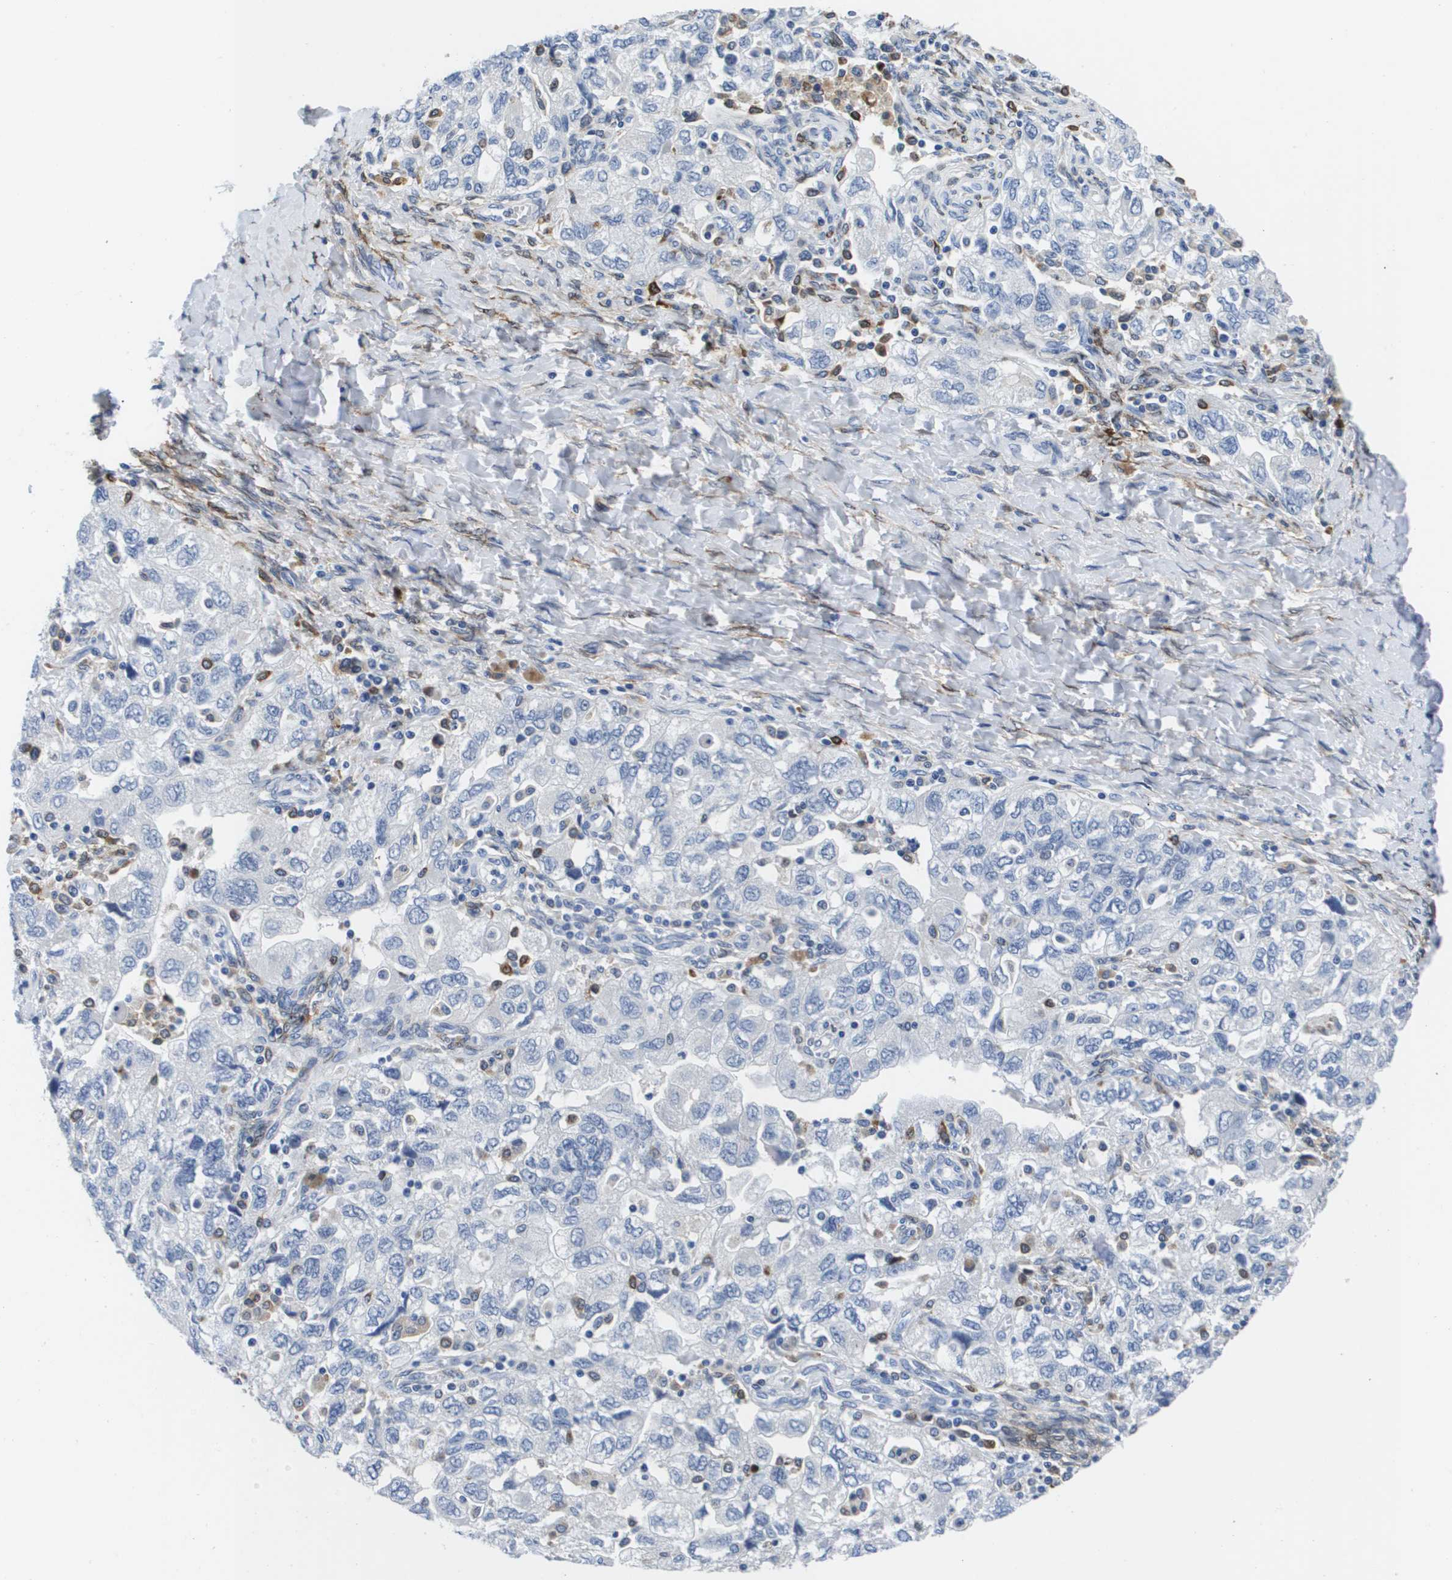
{"staining": {"intensity": "negative", "quantity": "none", "location": "none"}, "tissue": "ovarian cancer", "cell_type": "Tumor cells", "image_type": "cancer", "snomed": [{"axis": "morphology", "description": "Carcinoma, NOS"}, {"axis": "morphology", "description": "Cystadenocarcinoma, serous, NOS"}, {"axis": "topography", "description": "Ovary"}], "caption": "A micrograph of ovarian serous cystadenocarcinoma stained for a protein shows no brown staining in tumor cells.", "gene": "HMOX1", "patient": {"sex": "female", "age": 69}}